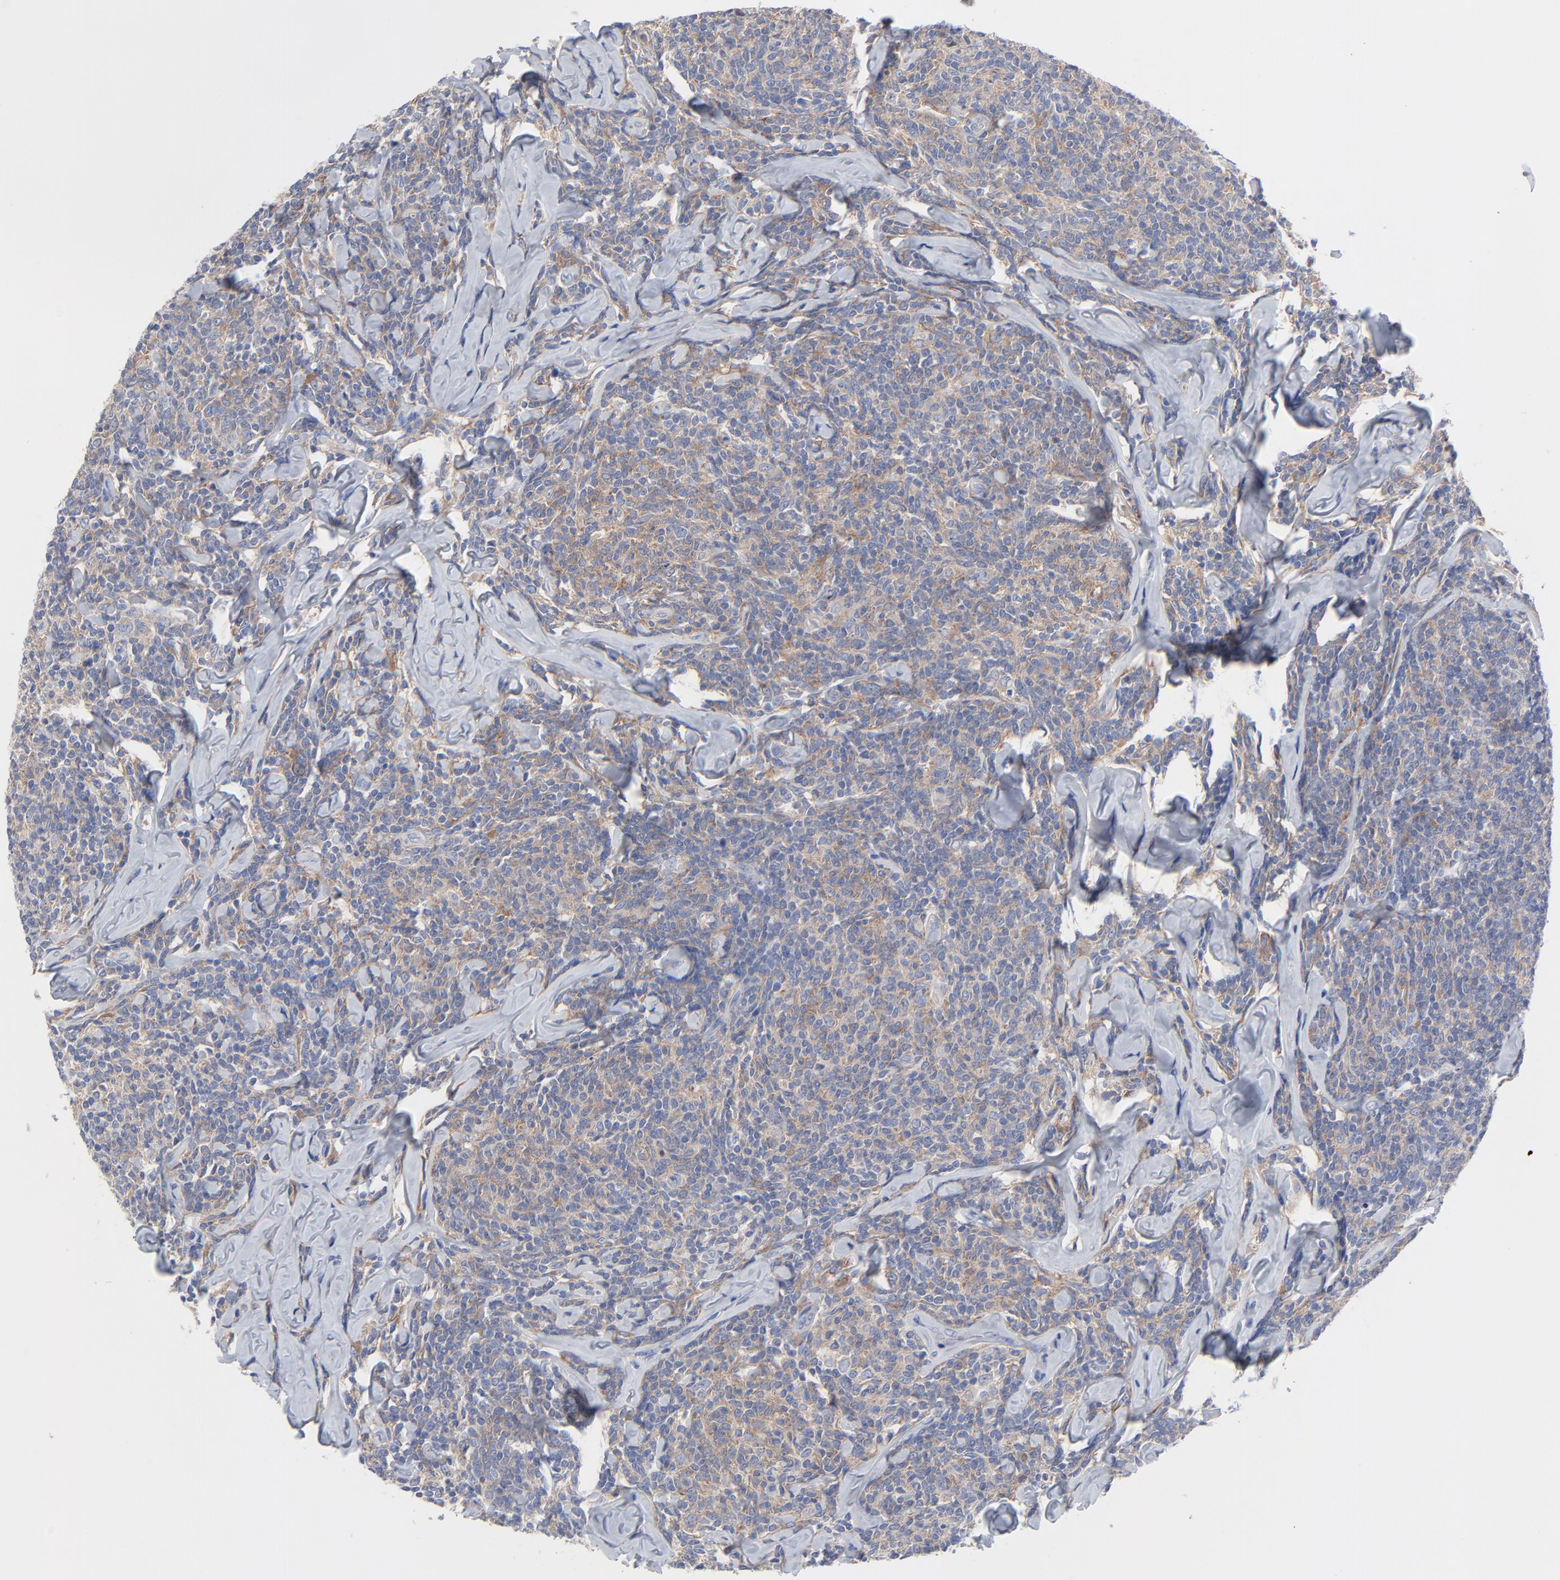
{"staining": {"intensity": "weak", "quantity": ">75%", "location": "cytoplasmic/membranous"}, "tissue": "lymphoma", "cell_type": "Tumor cells", "image_type": "cancer", "snomed": [{"axis": "morphology", "description": "Malignant lymphoma, non-Hodgkin's type, Low grade"}, {"axis": "topography", "description": "Lymph node"}], "caption": "Lymphoma was stained to show a protein in brown. There is low levels of weak cytoplasmic/membranous staining in approximately >75% of tumor cells. Using DAB (brown) and hematoxylin (blue) stains, captured at high magnification using brightfield microscopy.", "gene": "STAT2", "patient": {"sex": "female", "age": 56}}